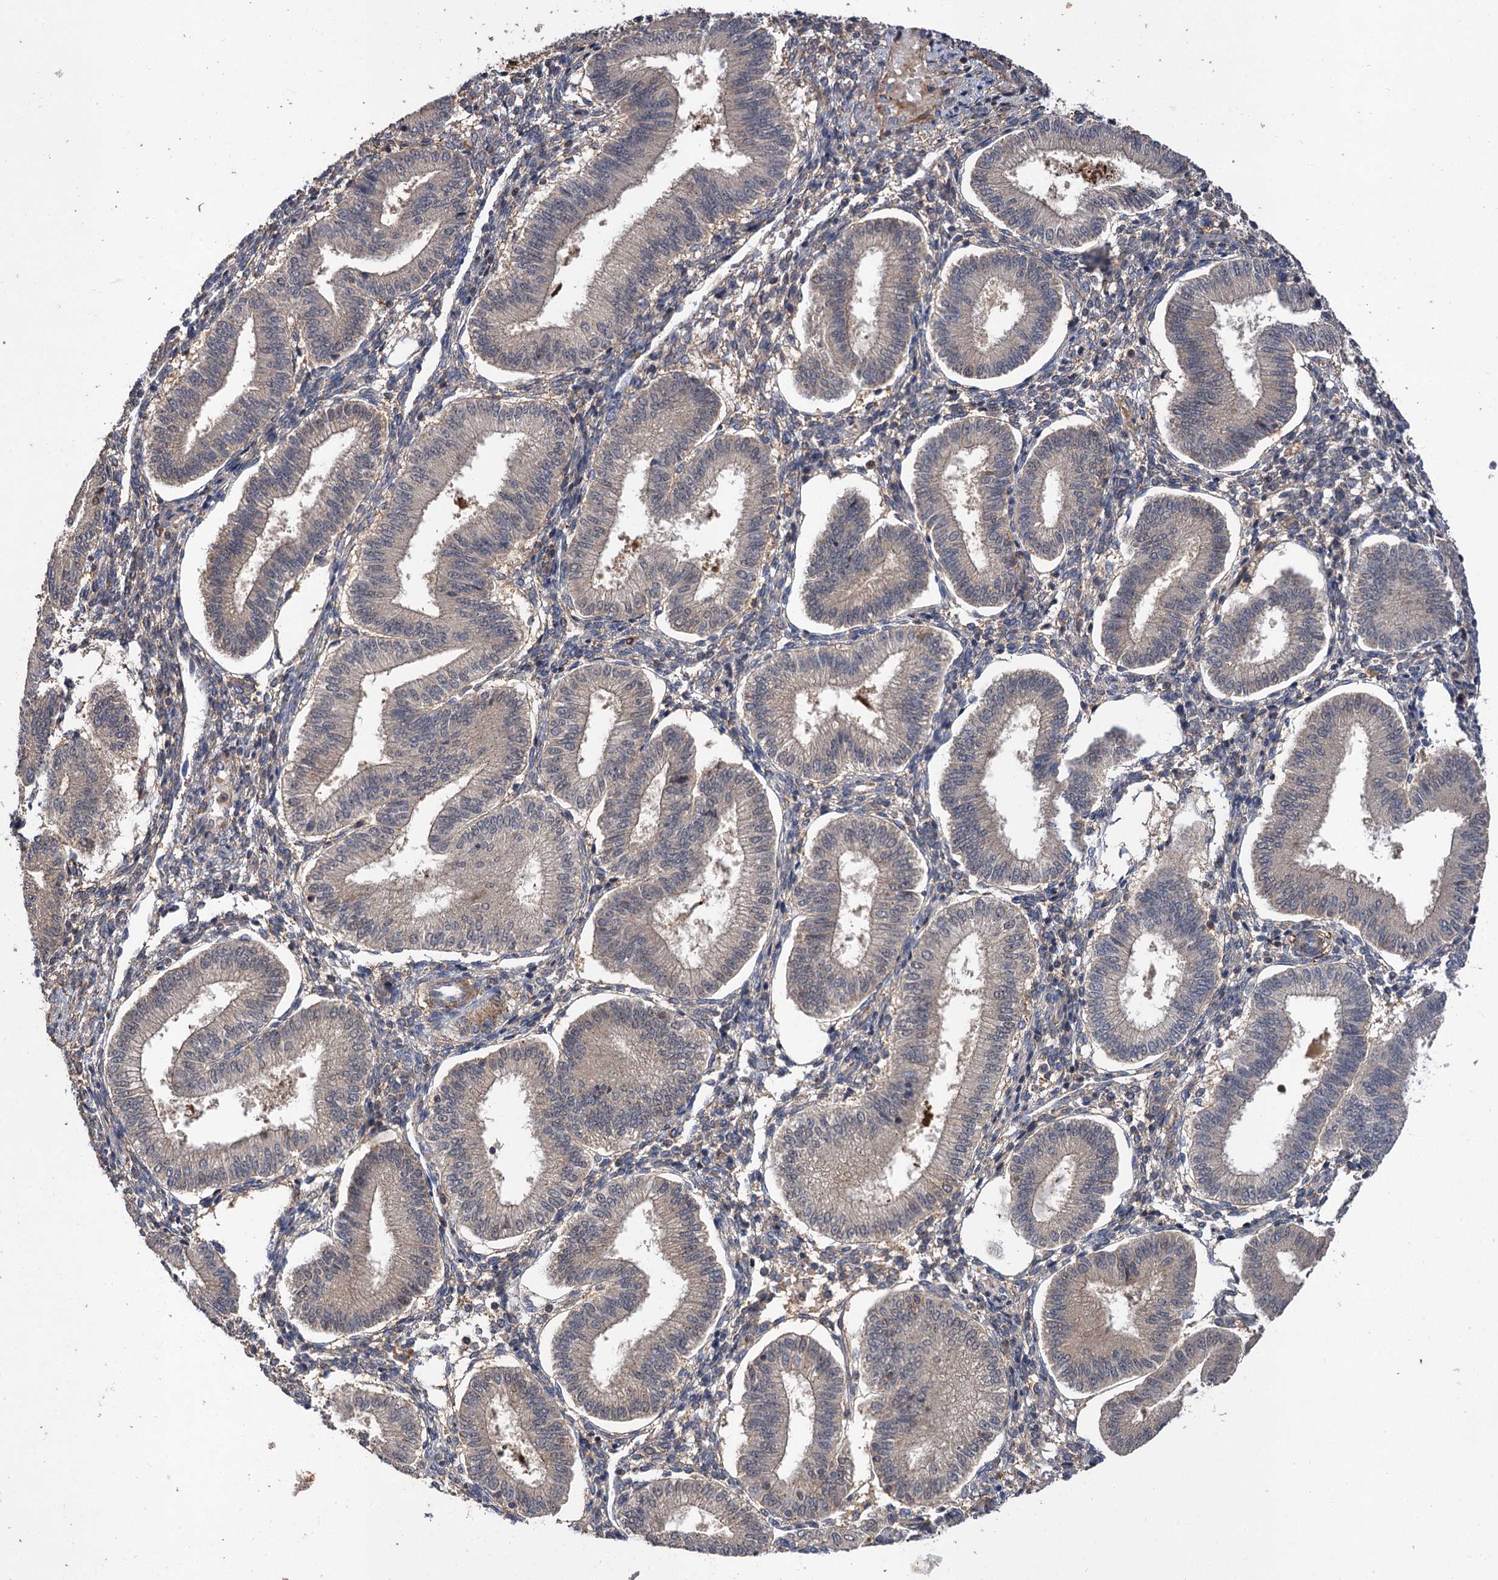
{"staining": {"intensity": "moderate", "quantity": "25%-75%", "location": "cytoplasmic/membranous"}, "tissue": "endometrium", "cell_type": "Cells in endometrial stroma", "image_type": "normal", "snomed": [{"axis": "morphology", "description": "Normal tissue, NOS"}, {"axis": "topography", "description": "Endometrium"}], "caption": "A brown stain shows moderate cytoplasmic/membranous expression of a protein in cells in endometrial stroma of unremarkable human endometrium. Using DAB (3,3'-diaminobenzidine) (brown) and hematoxylin (blue) stains, captured at high magnification using brightfield microscopy.", "gene": "FBXW8", "patient": {"sex": "female", "age": 39}}